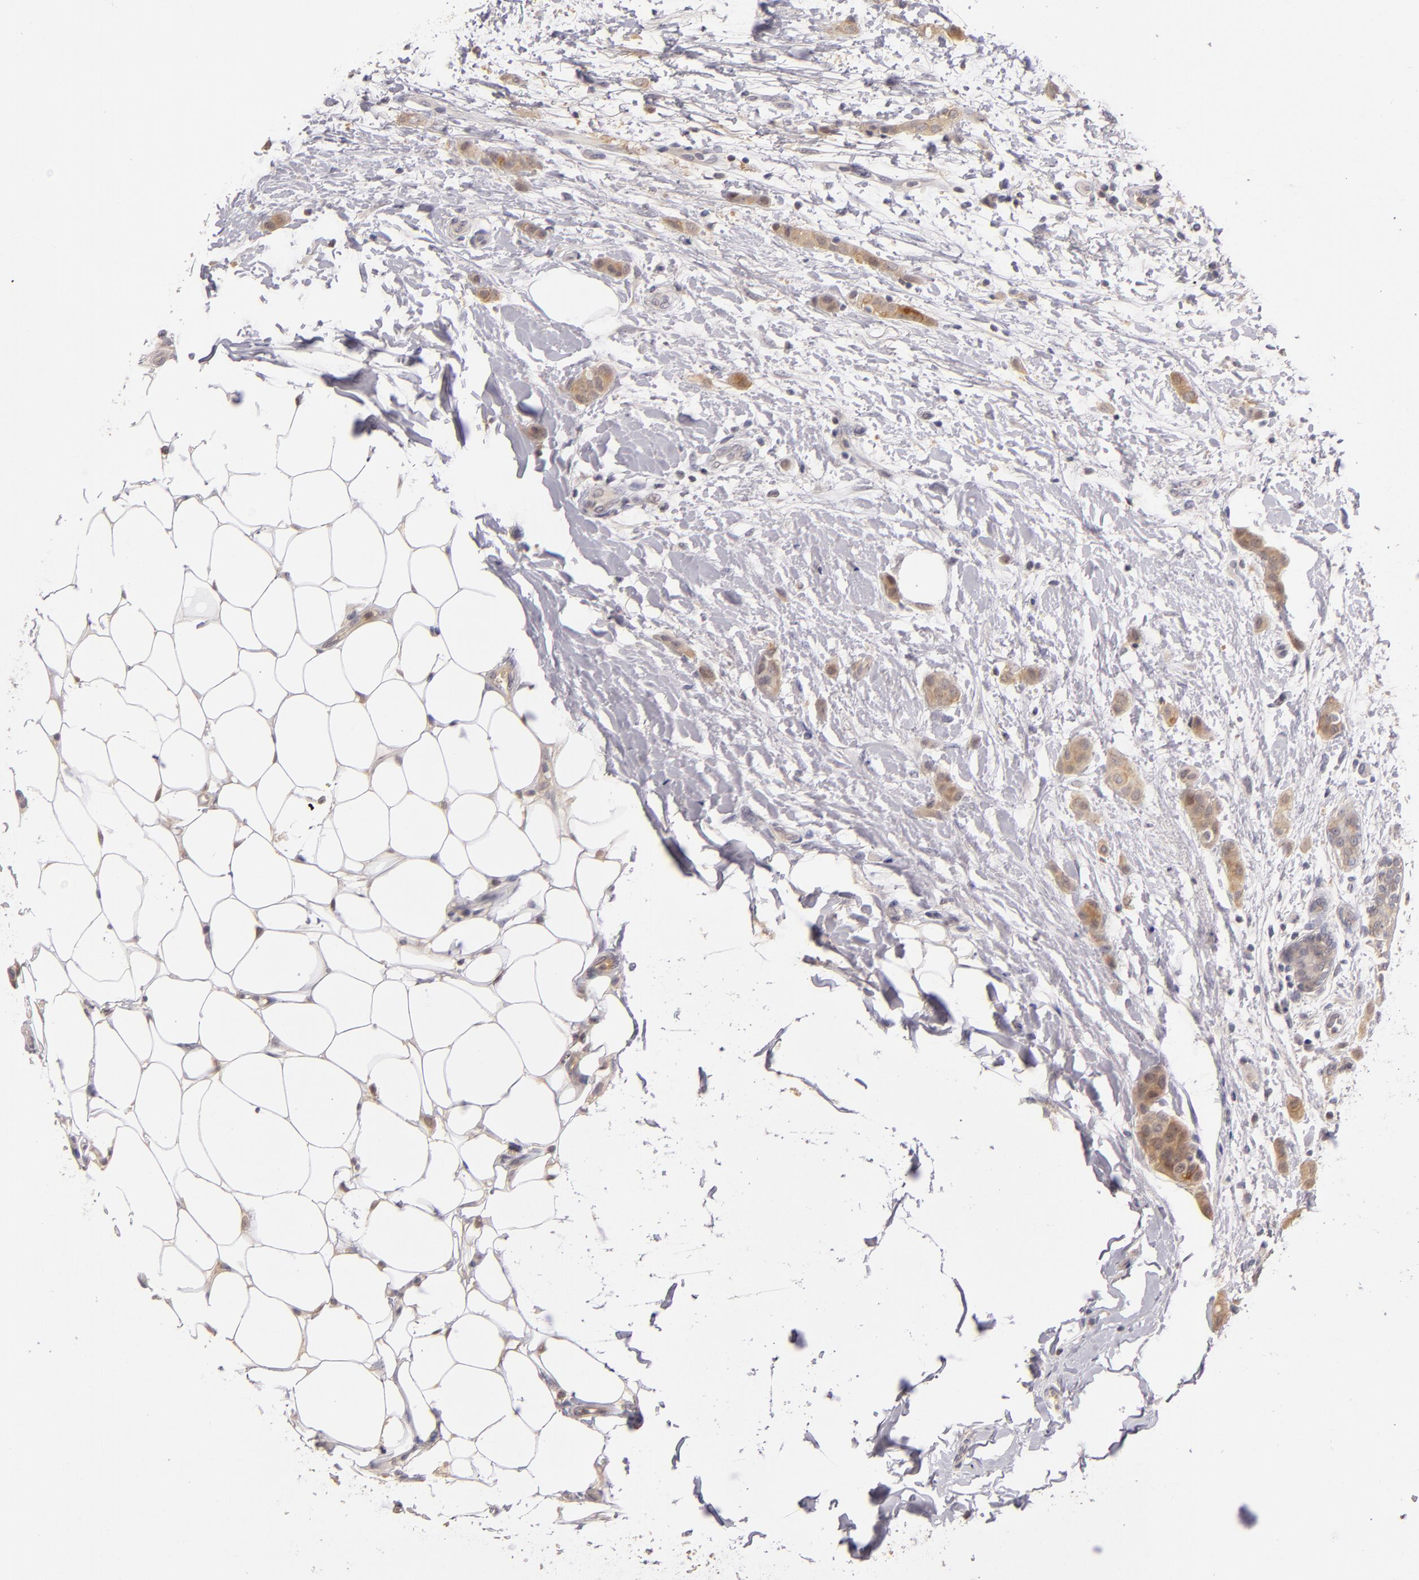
{"staining": {"intensity": "moderate", "quantity": ">75%", "location": "cytoplasmic/membranous"}, "tissue": "breast cancer", "cell_type": "Tumor cells", "image_type": "cancer", "snomed": [{"axis": "morphology", "description": "Lobular carcinoma"}, {"axis": "topography", "description": "Breast"}], "caption": "Breast cancer (lobular carcinoma) was stained to show a protein in brown. There is medium levels of moderate cytoplasmic/membranous positivity in approximately >75% of tumor cells.", "gene": "LRG1", "patient": {"sex": "female", "age": 55}}